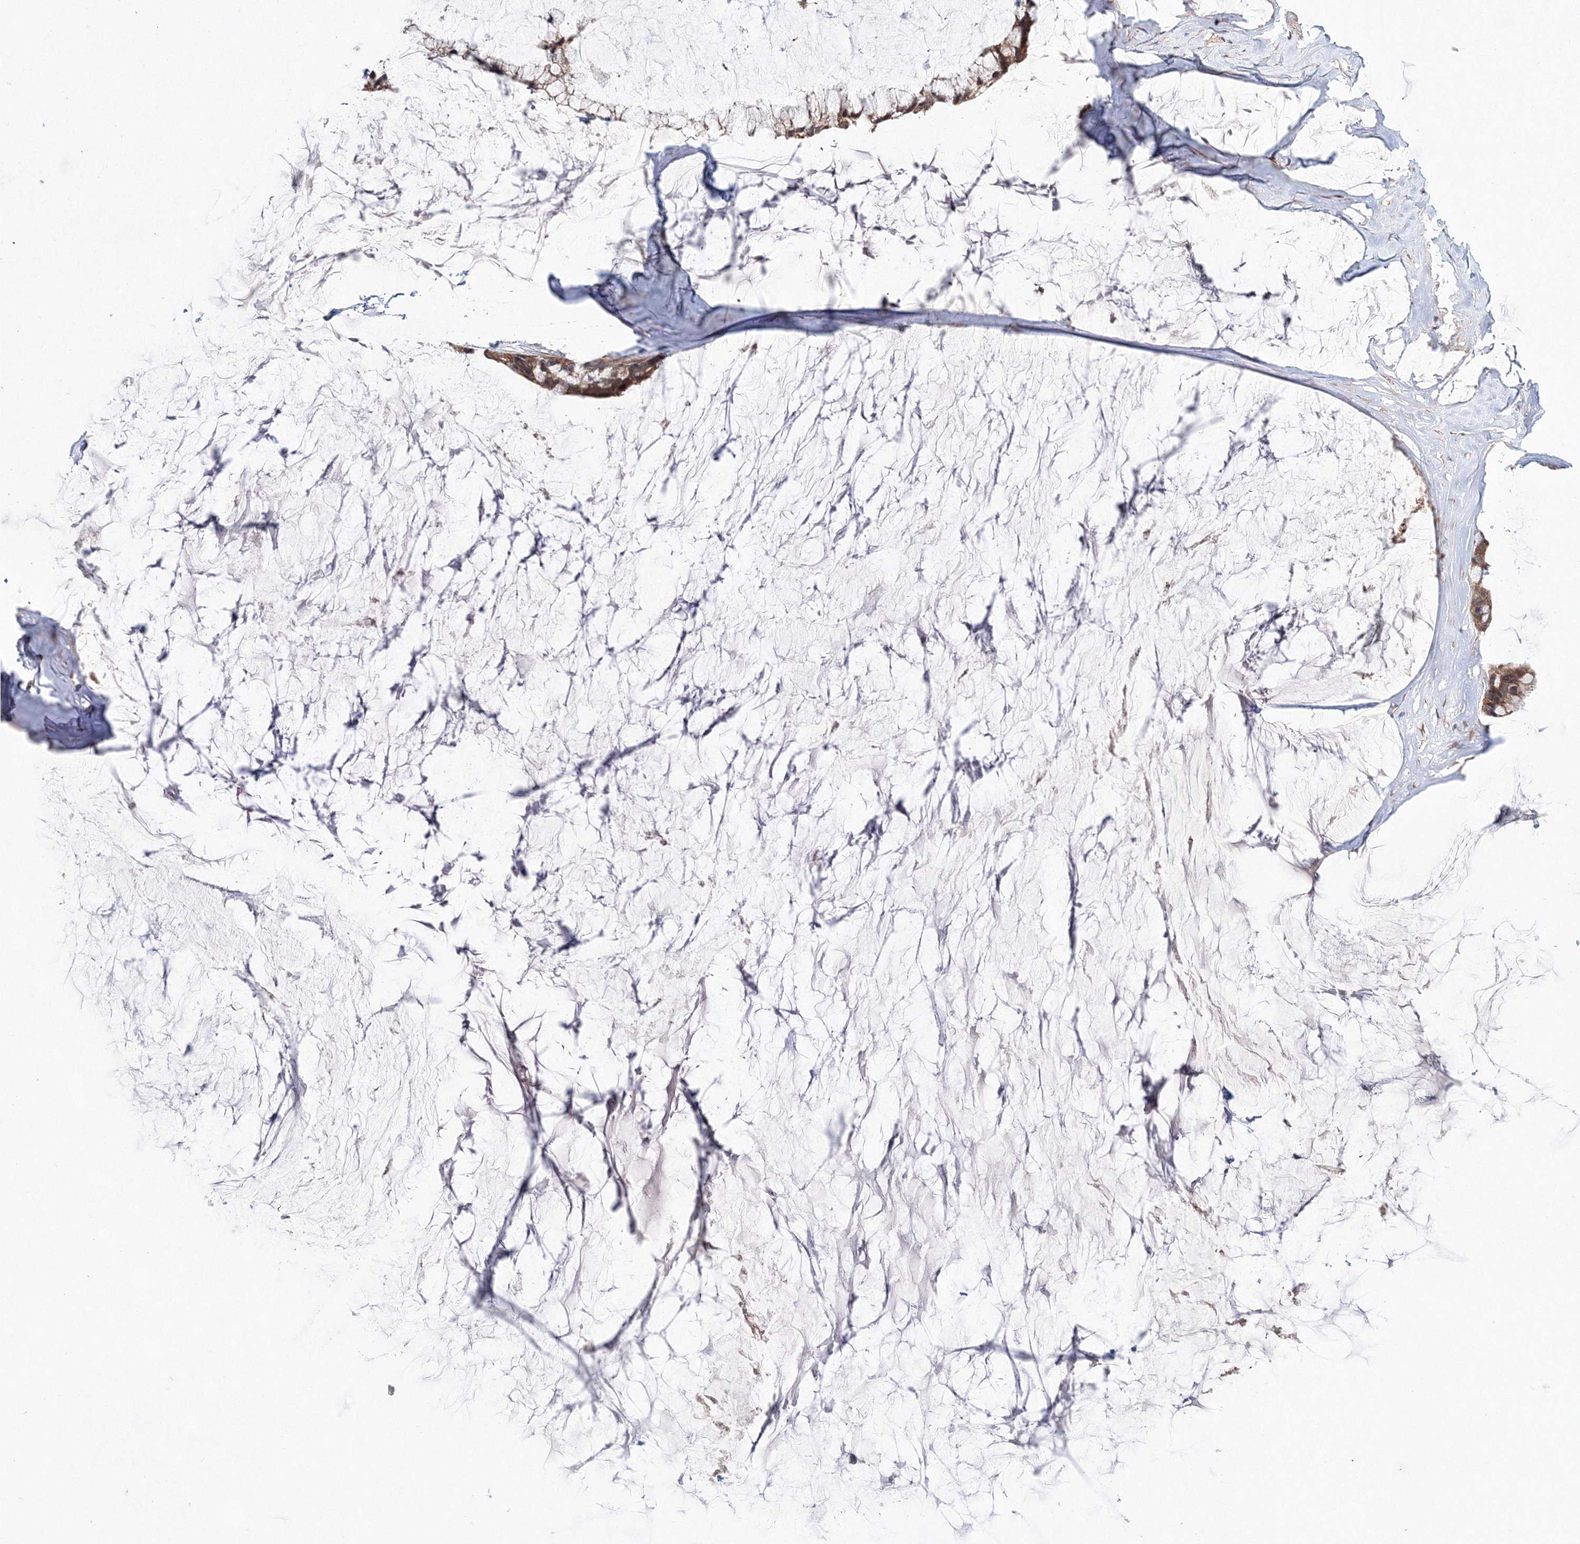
{"staining": {"intensity": "moderate", "quantity": ">75%", "location": "cytoplasmic/membranous"}, "tissue": "ovarian cancer", "cell_type": "Tumor cells", "image_type": "cancer", "snomed": [{"axis": "morphology", "description": "Cystadenocarcinoma, mucinous, NOS"}, {"axis": "topography", "description": "Ovary"}], "caption": "Mucinous cystadenocarcinoma (ovarian) stained with a protein marker shows moderate staining in tumor cells.", "gene": "DALRD3", "patient": {"sex": "female", "age": 39}}